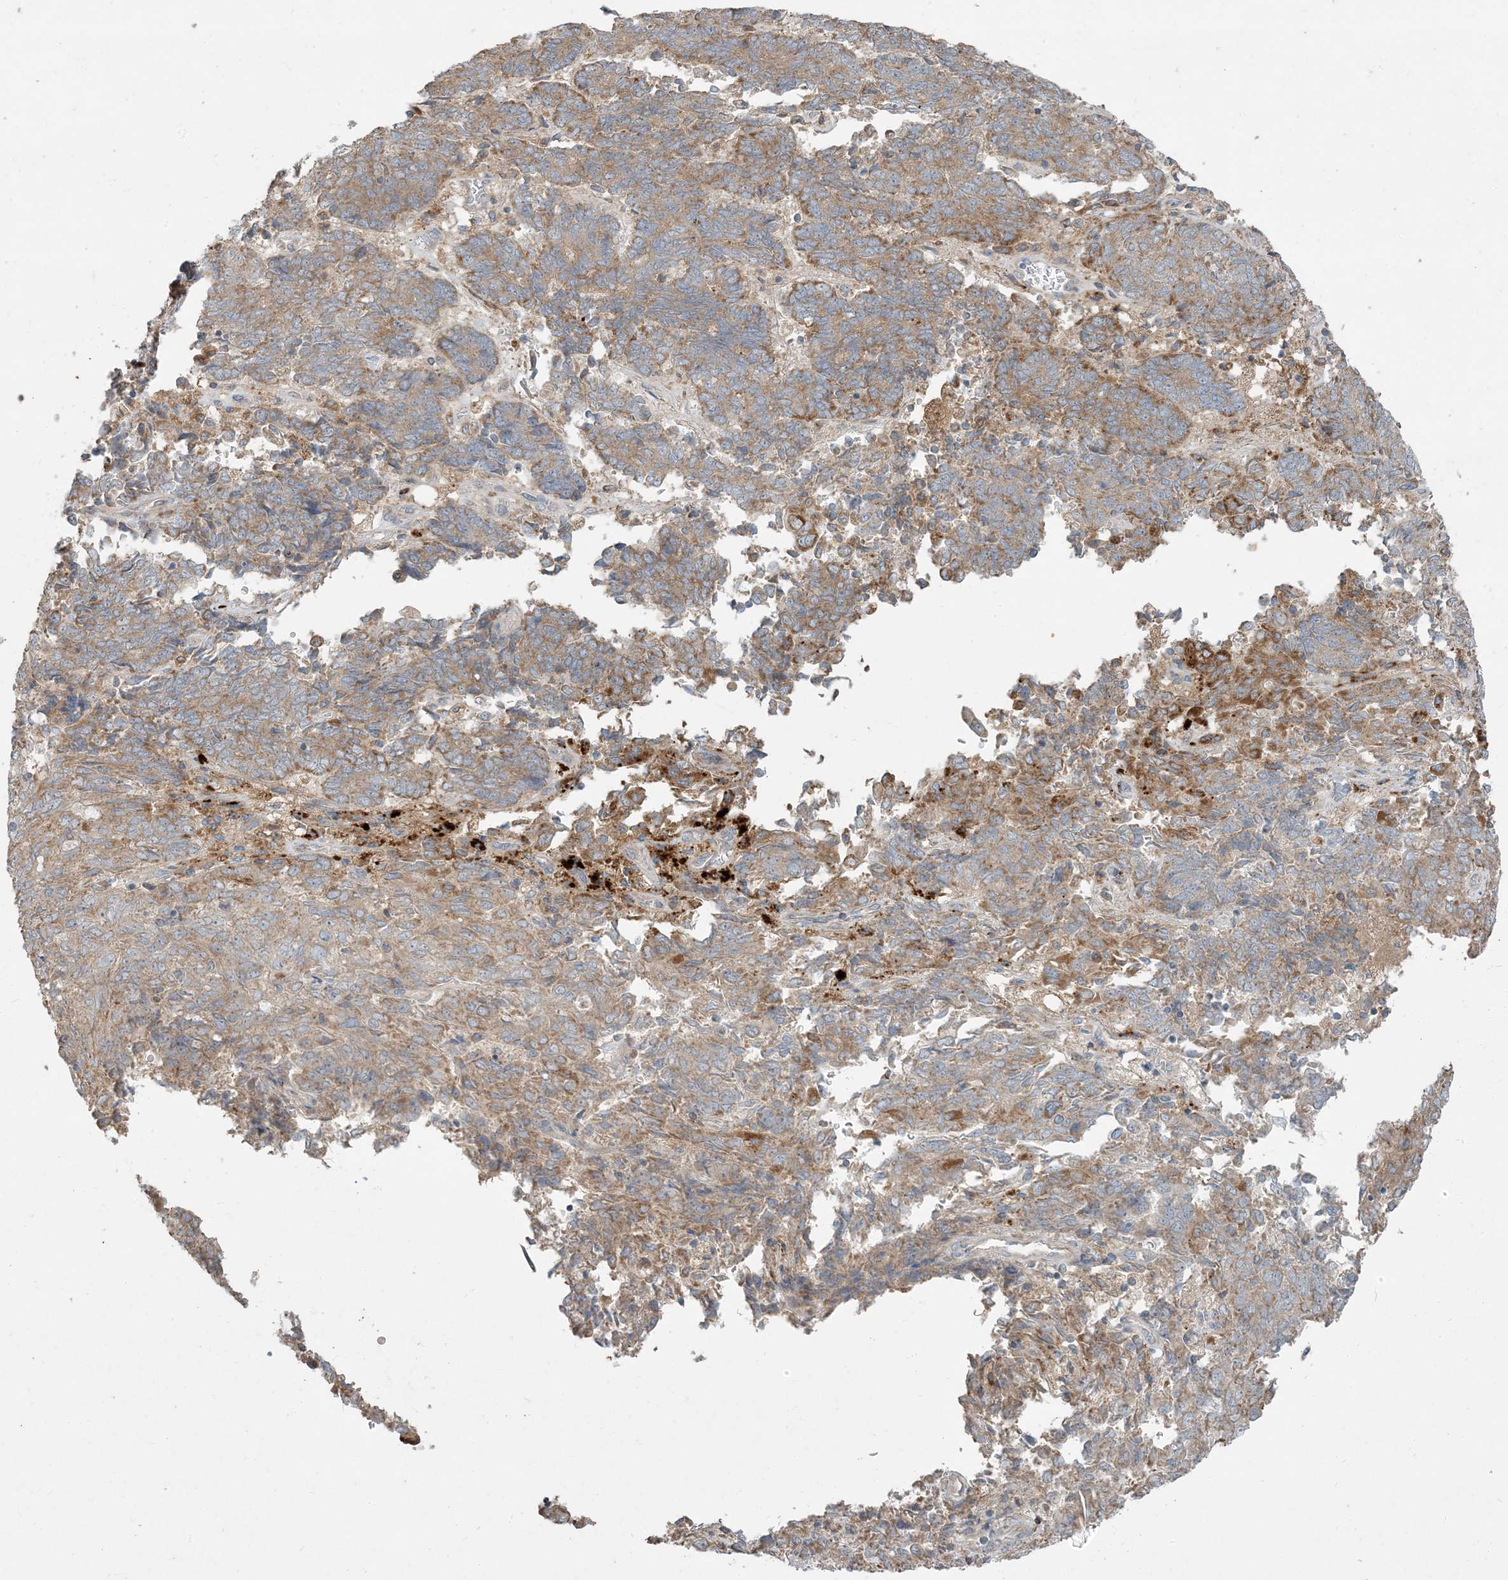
{"staining": {"intensity": "moderate", "quantity": ">75%", "location": "cytoplasmic/membranous"}, "tissue": "endometrial cancer", "cell_type": "Tumor cells", "image_type": "cancer", "snomed": [{"axis": "morphology", "description": "Adenocarcinoma, NOS"}, {"axis": "topography", "description": "Endometrium"}], "caption": "A micrograph showing moderate cytoplasmic/membranous staining in approximately >75% of tumor cells in endometrial cancer (adenocarcinoma), as visualized by brown immunohistochemical staining.", "gene": "LTN1", "patient": {"sex": "female", "age": 80}}